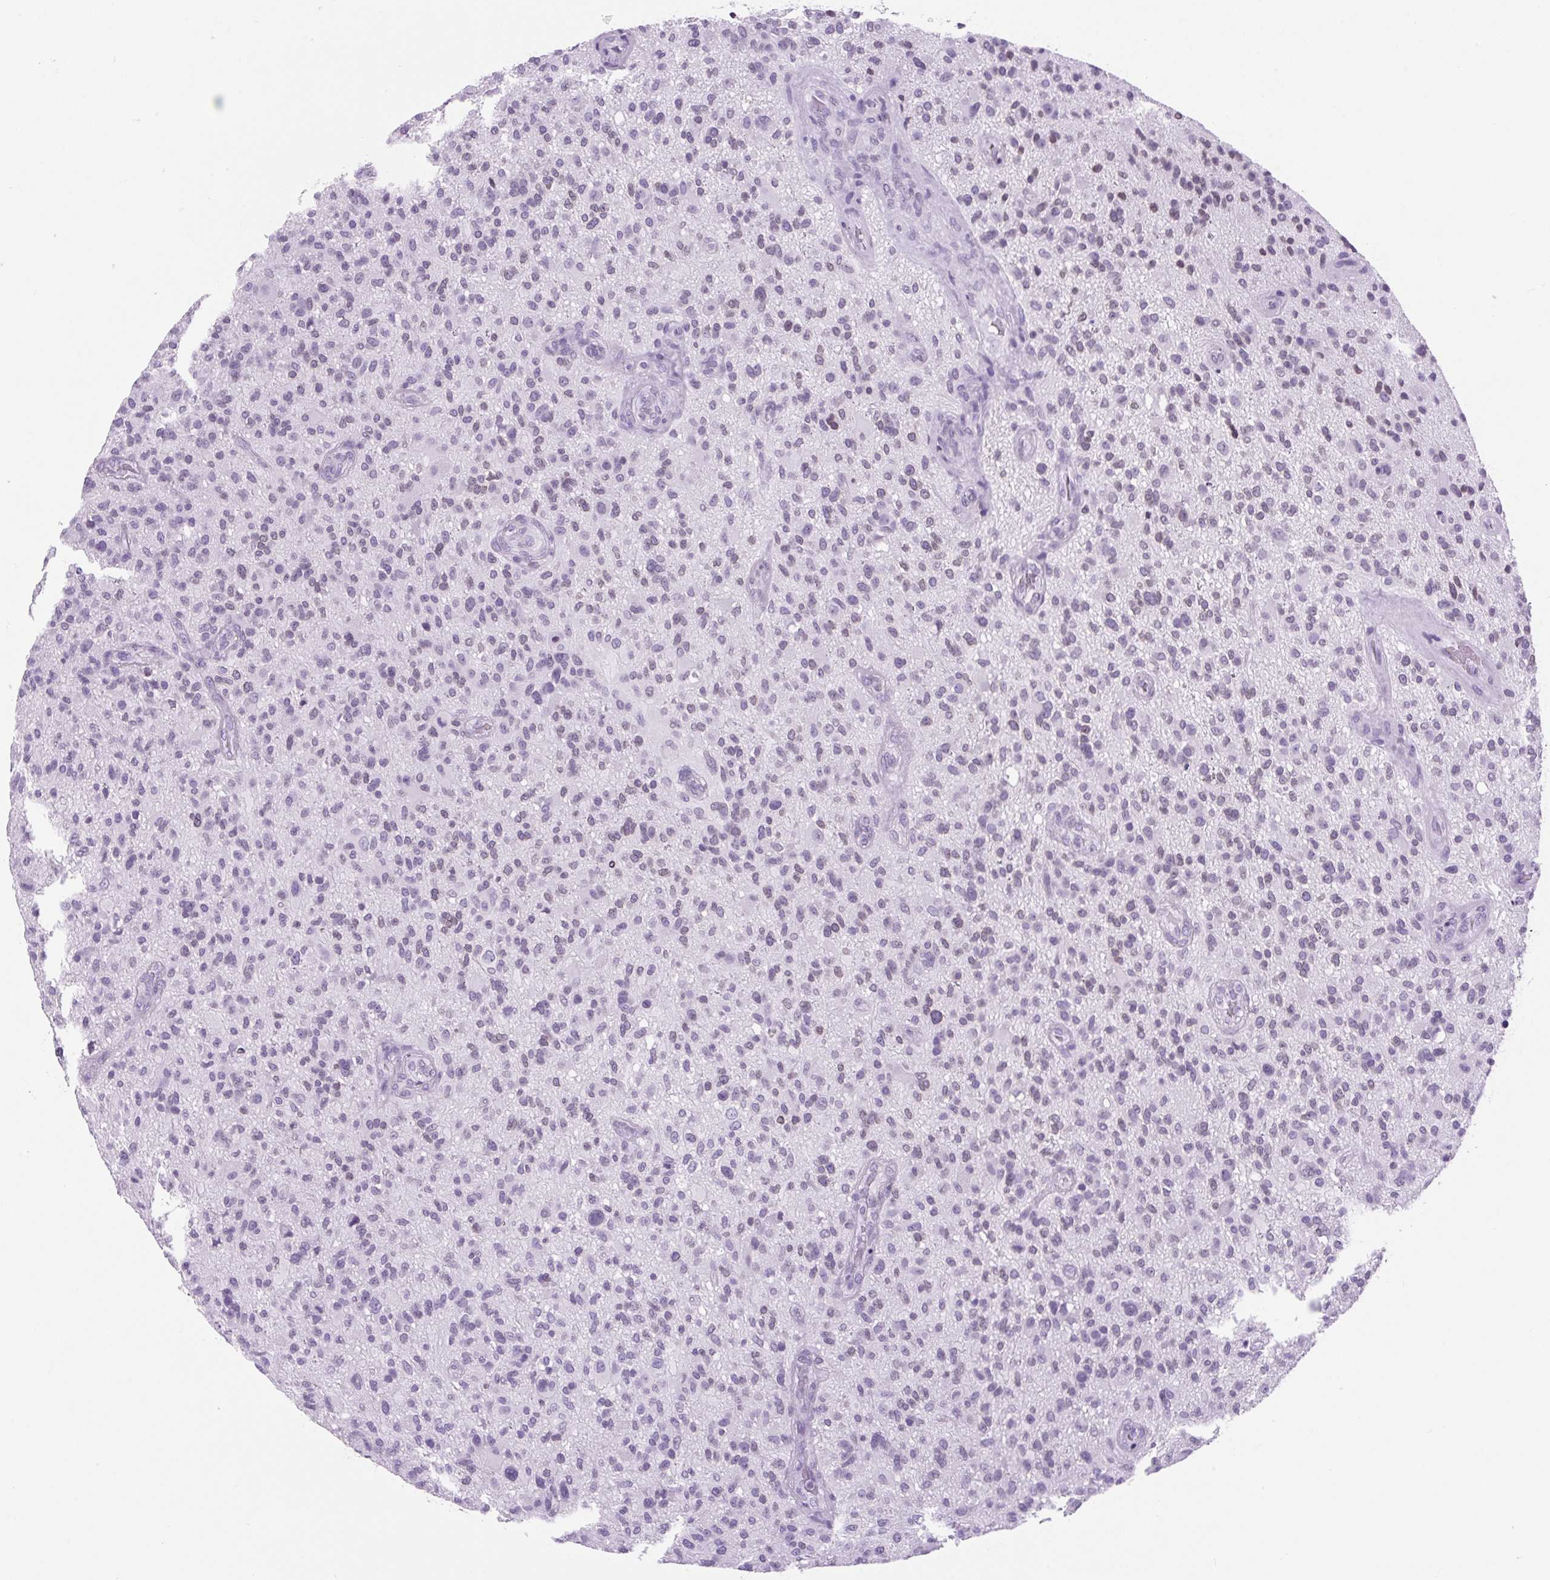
{"staining": {"intensity": "weak", "quantity": "<25%", "location": "cytoplasmic/membranous,nuclear"}, "tissue": "glioma", "cell_type": "Tumor cells", "image_type": "cancer", "snomed": [{"axis": "morphology", "description": "Glioma, malignant, High grade"}, {"axis": "topography", "description": "Brain"}], "caption": "Immunohistochemistry (IHC) micrograph of neoplastic tissue: human malignant glioma (high-grade) stained with DAB demonstrates no significant protein staining in tumor cells.", "gene": "VPREB1", "patient": {"sex": "male", "age": 47}}